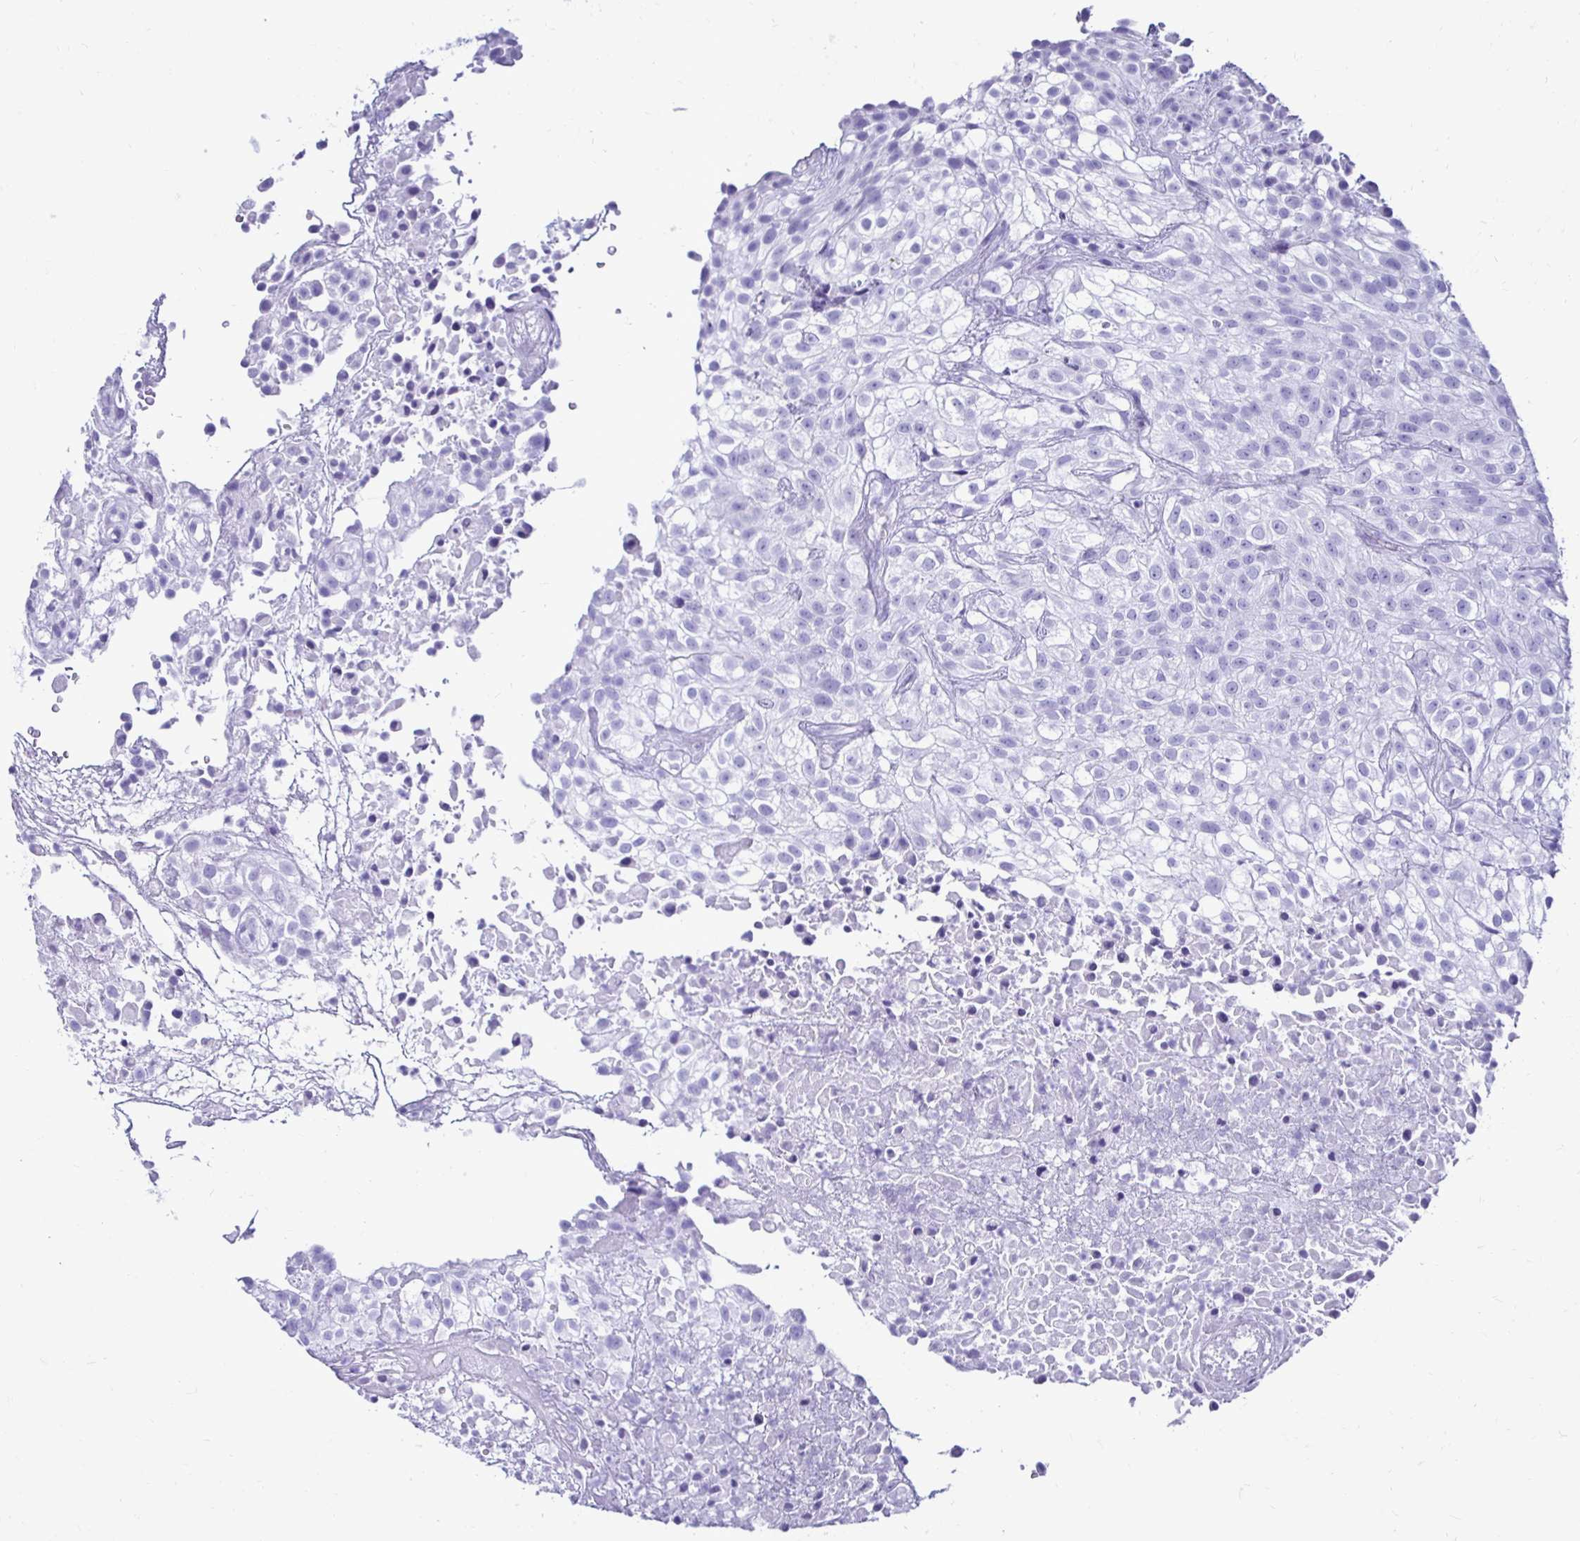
{"staining": {"intensity": "negative", "quantity": "none", "location": "none"}, "tissue": "urothelial cancer", "cell_type": "Tumor cells", "image_type": "cancer", "snomed": [{"axis": "morphology", "description": "Urothelial carcinoma, High grade"}, {"axis": "topography", "description": "Urinary bladder"}], "caption": "Tumor cells show no significant protein staining in urothelial cancer. (Brightfield microscopy of DAB immunohistochemistry (IHC) at high magnification).", "gene": "CST5", "patient": {"sex": "male", "age": 56}}